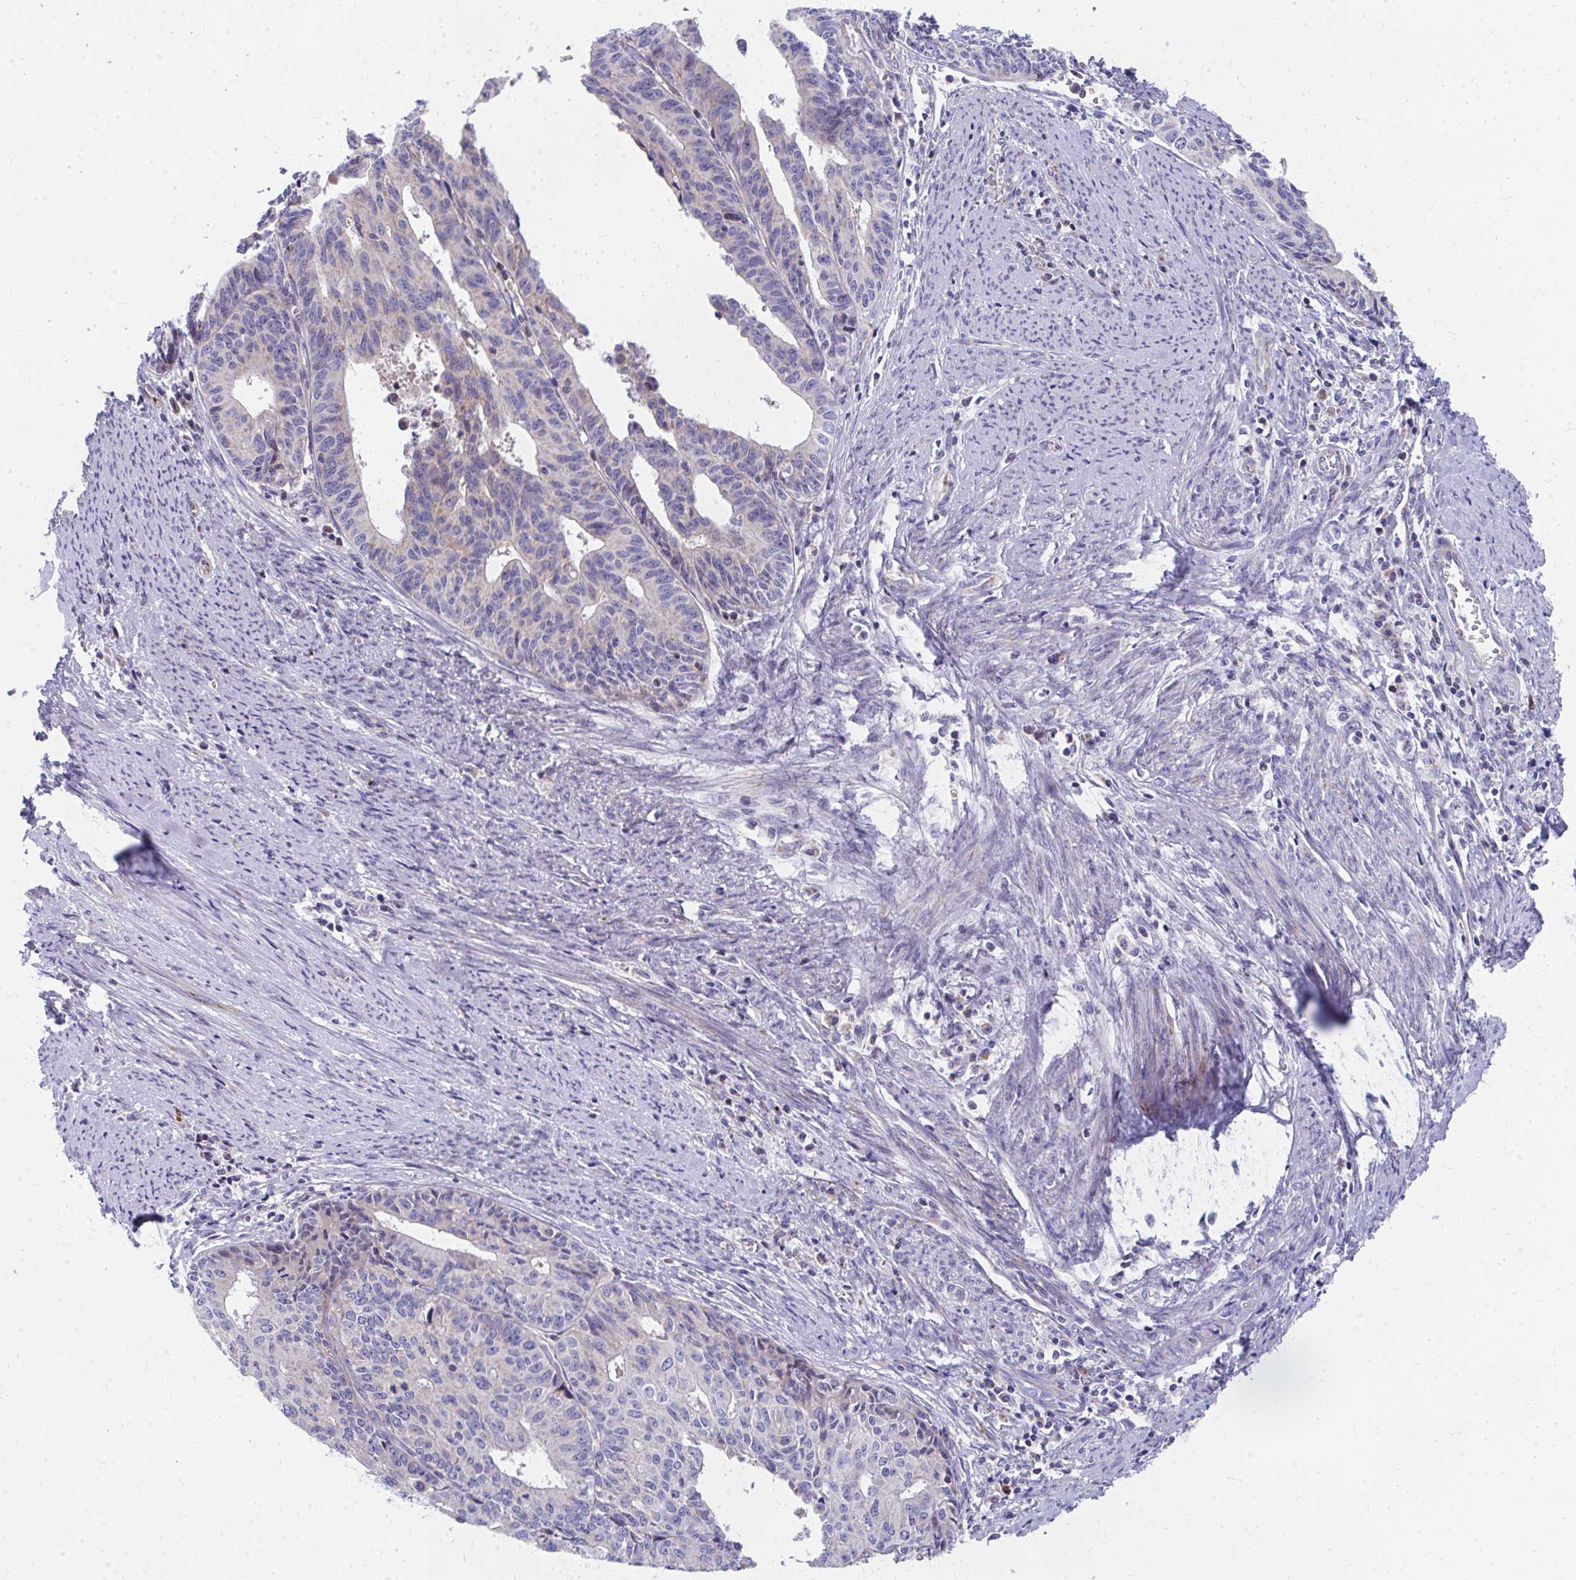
{"staining": {"intensity": "negative", "quantity": "none", "location": "none"}, "tissue": "endometrial cancer", "cell_type": "Tumor cells", "image_type": "cancer", "snomed": [{"axis": "morphology", "description": "Adenocarcinoma, NOS"}, {"axis": "topography", "description": "Endometrium"}], "caption": "An IHC micrograph of adenocarcinoma (endometrial) is shown. There is no staining in tumor cells of adenocarcinoma (endometrial).", "gene": "IL37", "patient": {"sex": "female", "age": 65}}